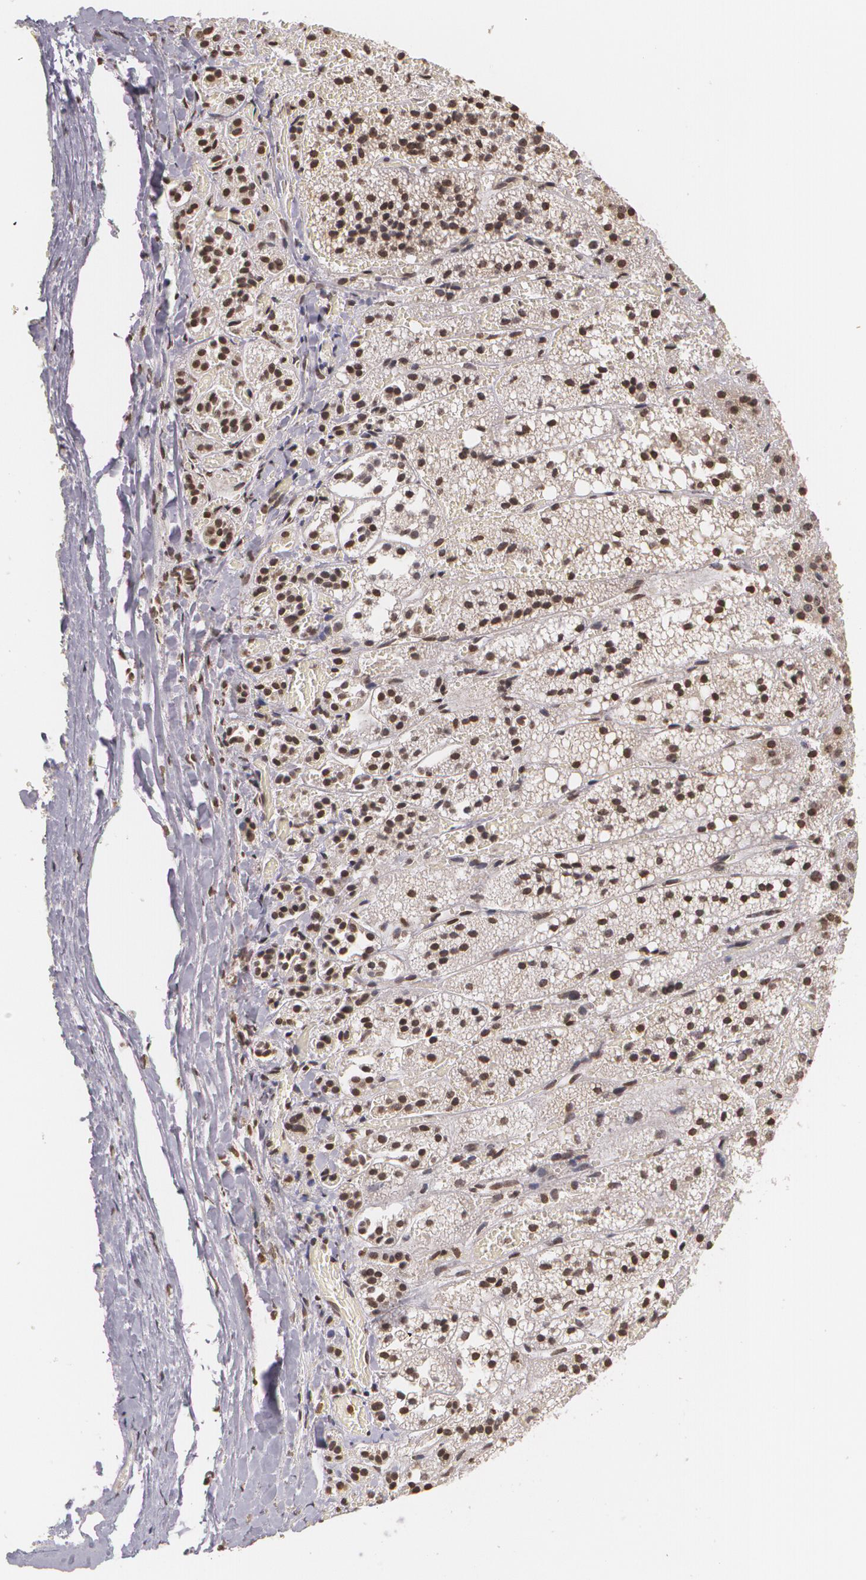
{"staining": {"intensity": "moderate", "quantity": ">75%", "location": "nuclear"}, "tissue": "adrenal gland", "cell_type": "Glandular cells", "image_type": "normal", "snomed": [{"axis": "morphology", "description": "Normal tissue, NOS"}, {"axis": "topography", "description": "Adrenal gland"}], "caption": "Protein expression analysis of normal adrenal gland displays moderate nuclear staining in about >75% of glandular cells.", "gene": "VAV3", "patient": {"sex": "female", "age": 44}}